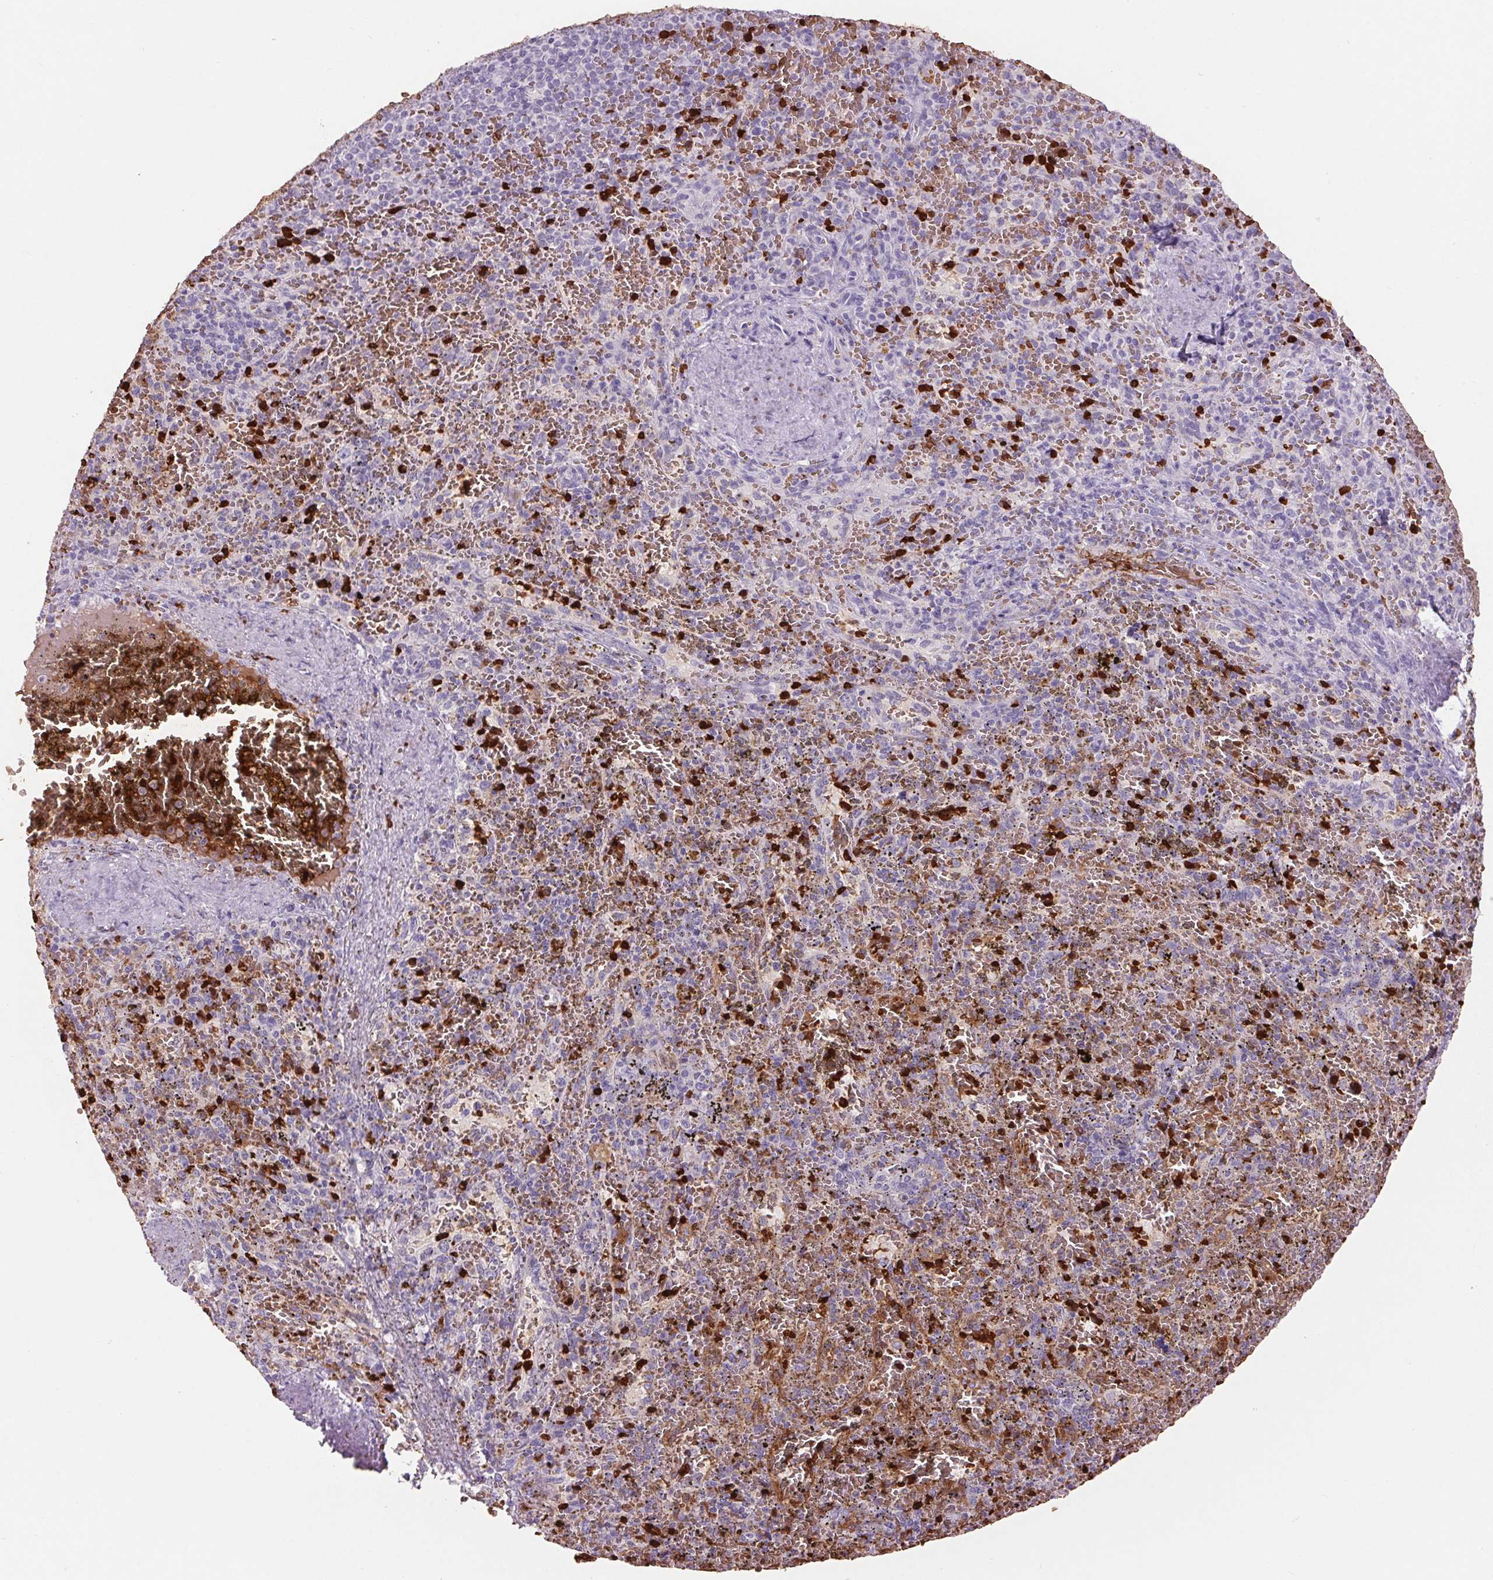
{"staining": {"intensity": "negative", "quantity": "none", "location": "none"}, "tissue": "spleen", "cell_type": "Cells in red pulp", "image_type": "normal", "snomed": [{"axis": "morphology", "description": "Normal tissue, NOS"}, {"axis": "topography", "description": "Spleen"}], "caption": "DAB immunohistochemical staining of unremarkable spleen reveals no significant expression in cells in red pulp.", "gene": "HBQ1", "patient": {"sex": "female", "age": 50}}